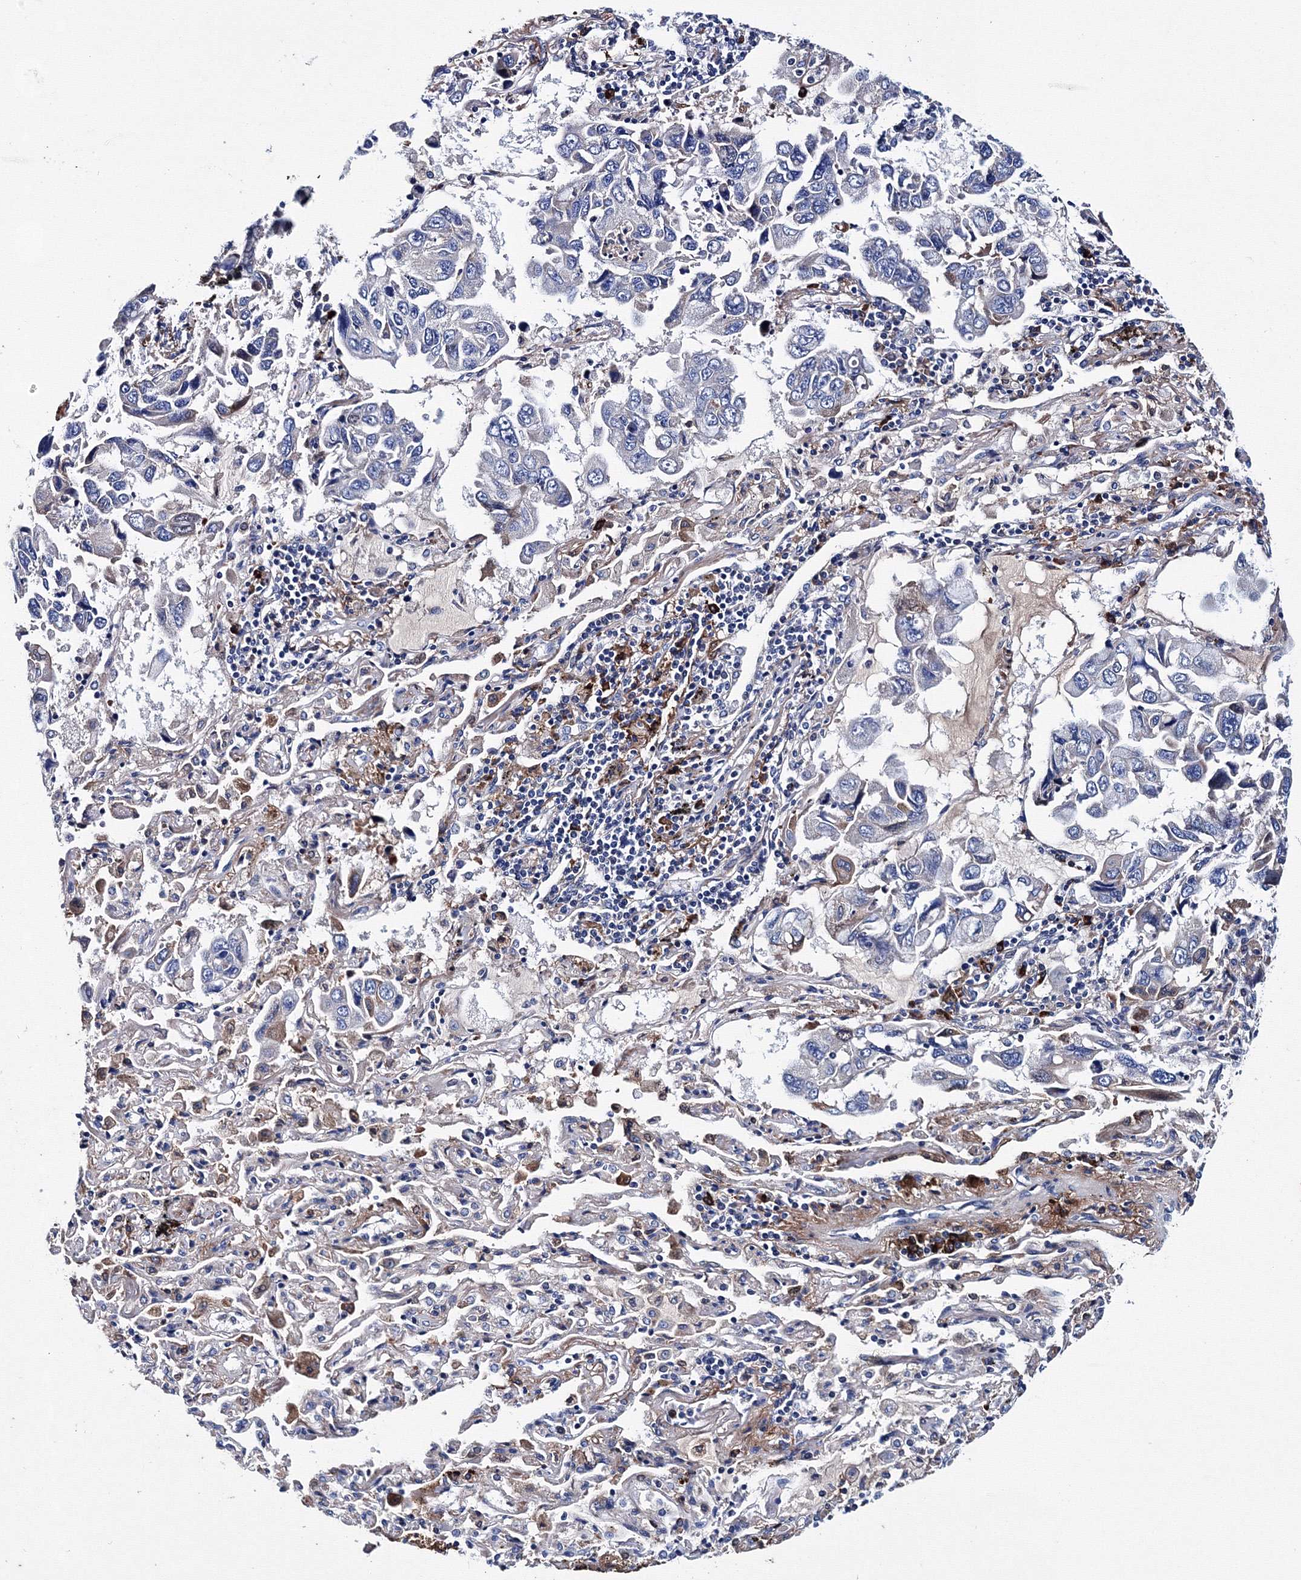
{"staining": {"intensity": "negative", "quantity": "none", "location": "none"}, "tissue": "lung cancer", "cell_type": "Tumor cells", "image_type": "cancer", "snomed": [{"axis": "morphology", "description": "Adenocarcinoma, NOS"}, {"axis": "topography", "description": "Lung"}], "caption": "The micrograph reveals no significant staining in tumor cells of lung adenocarcinoma.", "gene": "TRPM2", "patient": {"sex": "male", "age": 64}}